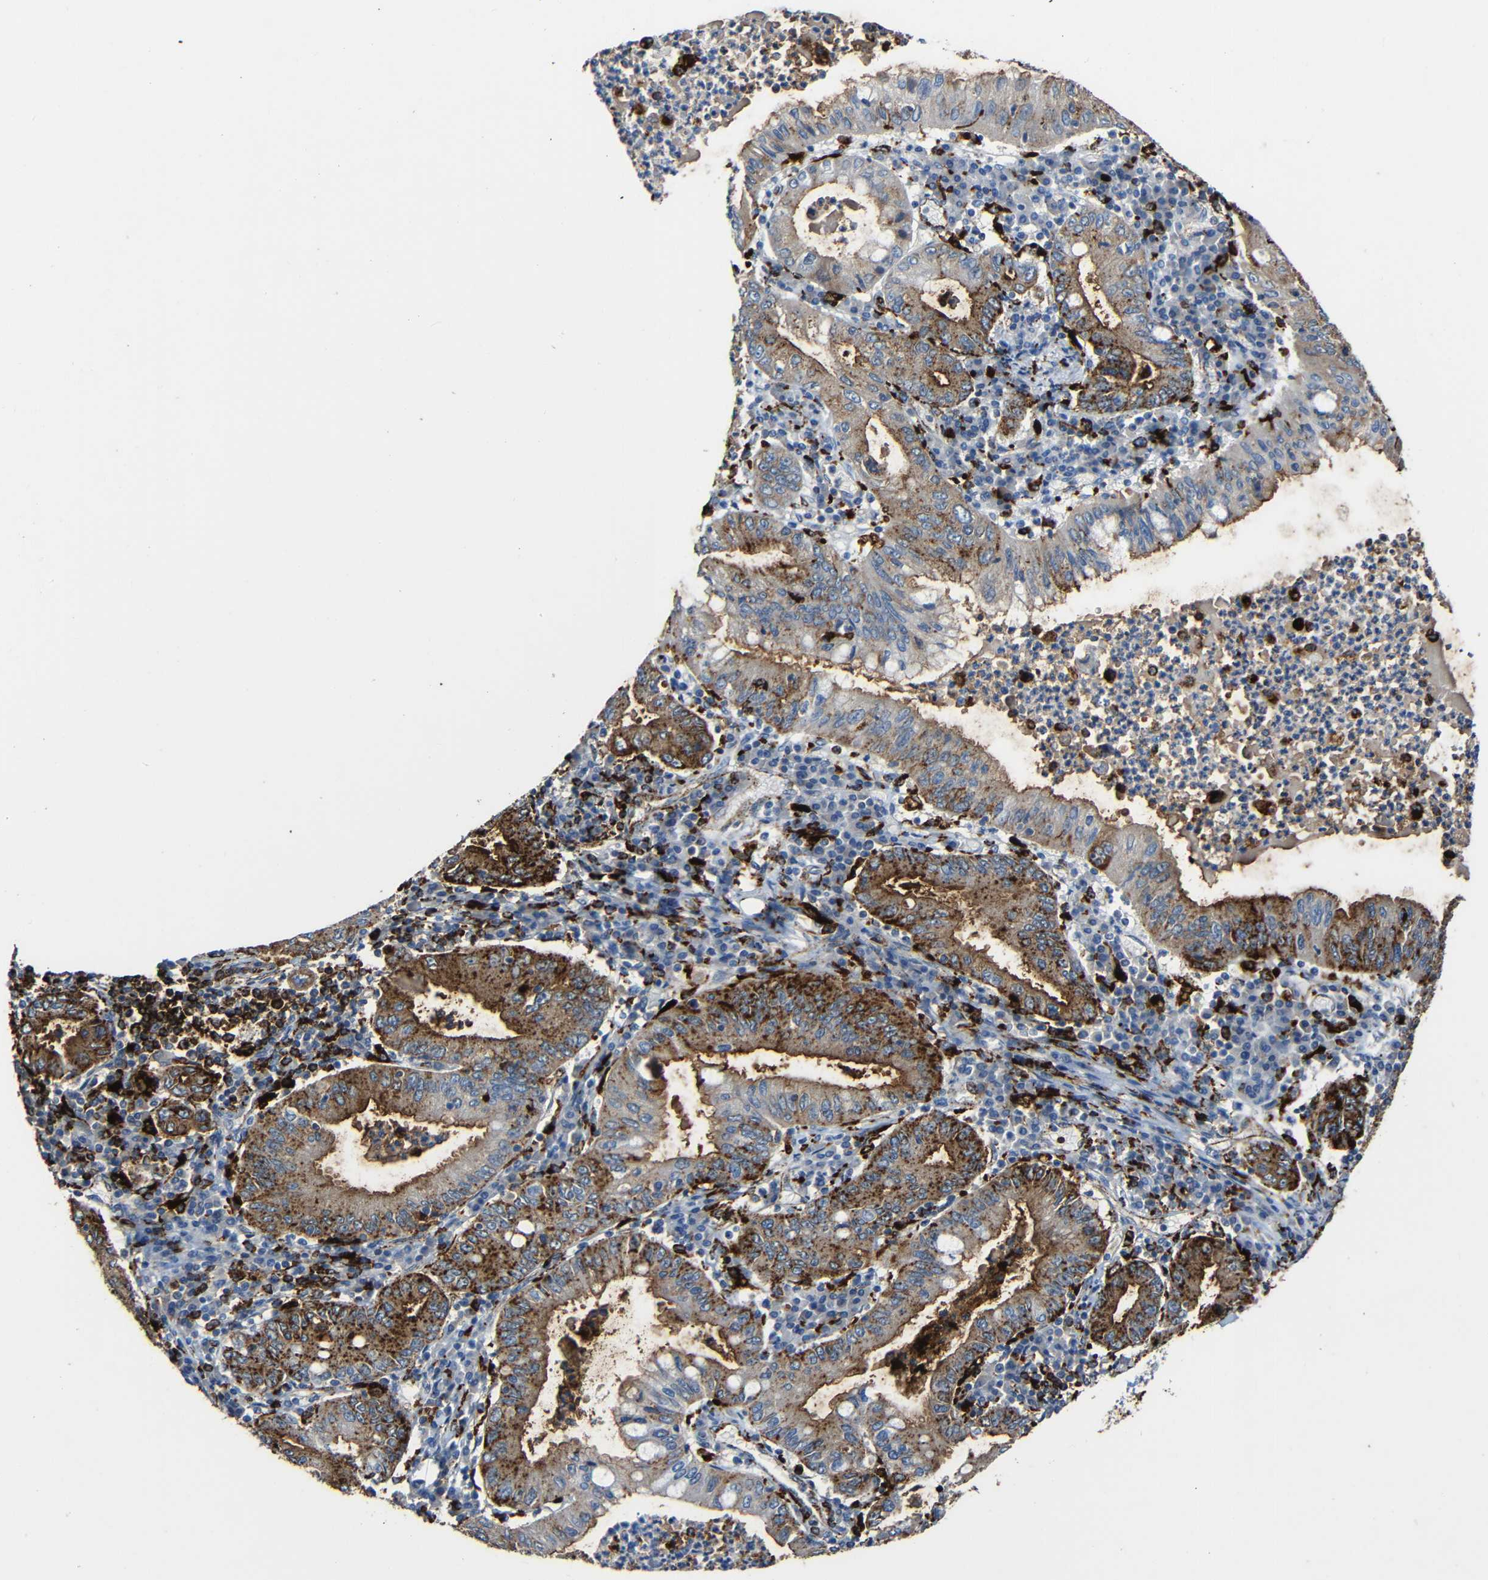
{"staining": {"intensity": "strong", "quantity": ">75%", "location": "cytoplasmic/membranous"}, "tissue": "stomach cancer", "cell_type": "Tumor cells", "image_type": "cancer", "snomed": [{"axis": "morphology", "description": "Normal tissue, NOS"}, {"axis": "morphology", "description": "Adenocarcinoma, NOS"}, {"axis": "topography", "description": "Esophagus"}, {"axis": "topography", "description": "Stomach, upper"}, {"axis": "topography", "description": "Peripheral nerve tissue"}], "caption": "Immunohistochemistry (DAB (3,3'-diaminobenzidine)) staining of human adenocarcinoma (stomach) exhibits strong cytoplasmic/membranous protein expression in approximately >75% of tumor cells.", "gene": "HLA-DMA", "patient": {"sex": "male", "age": 62}}